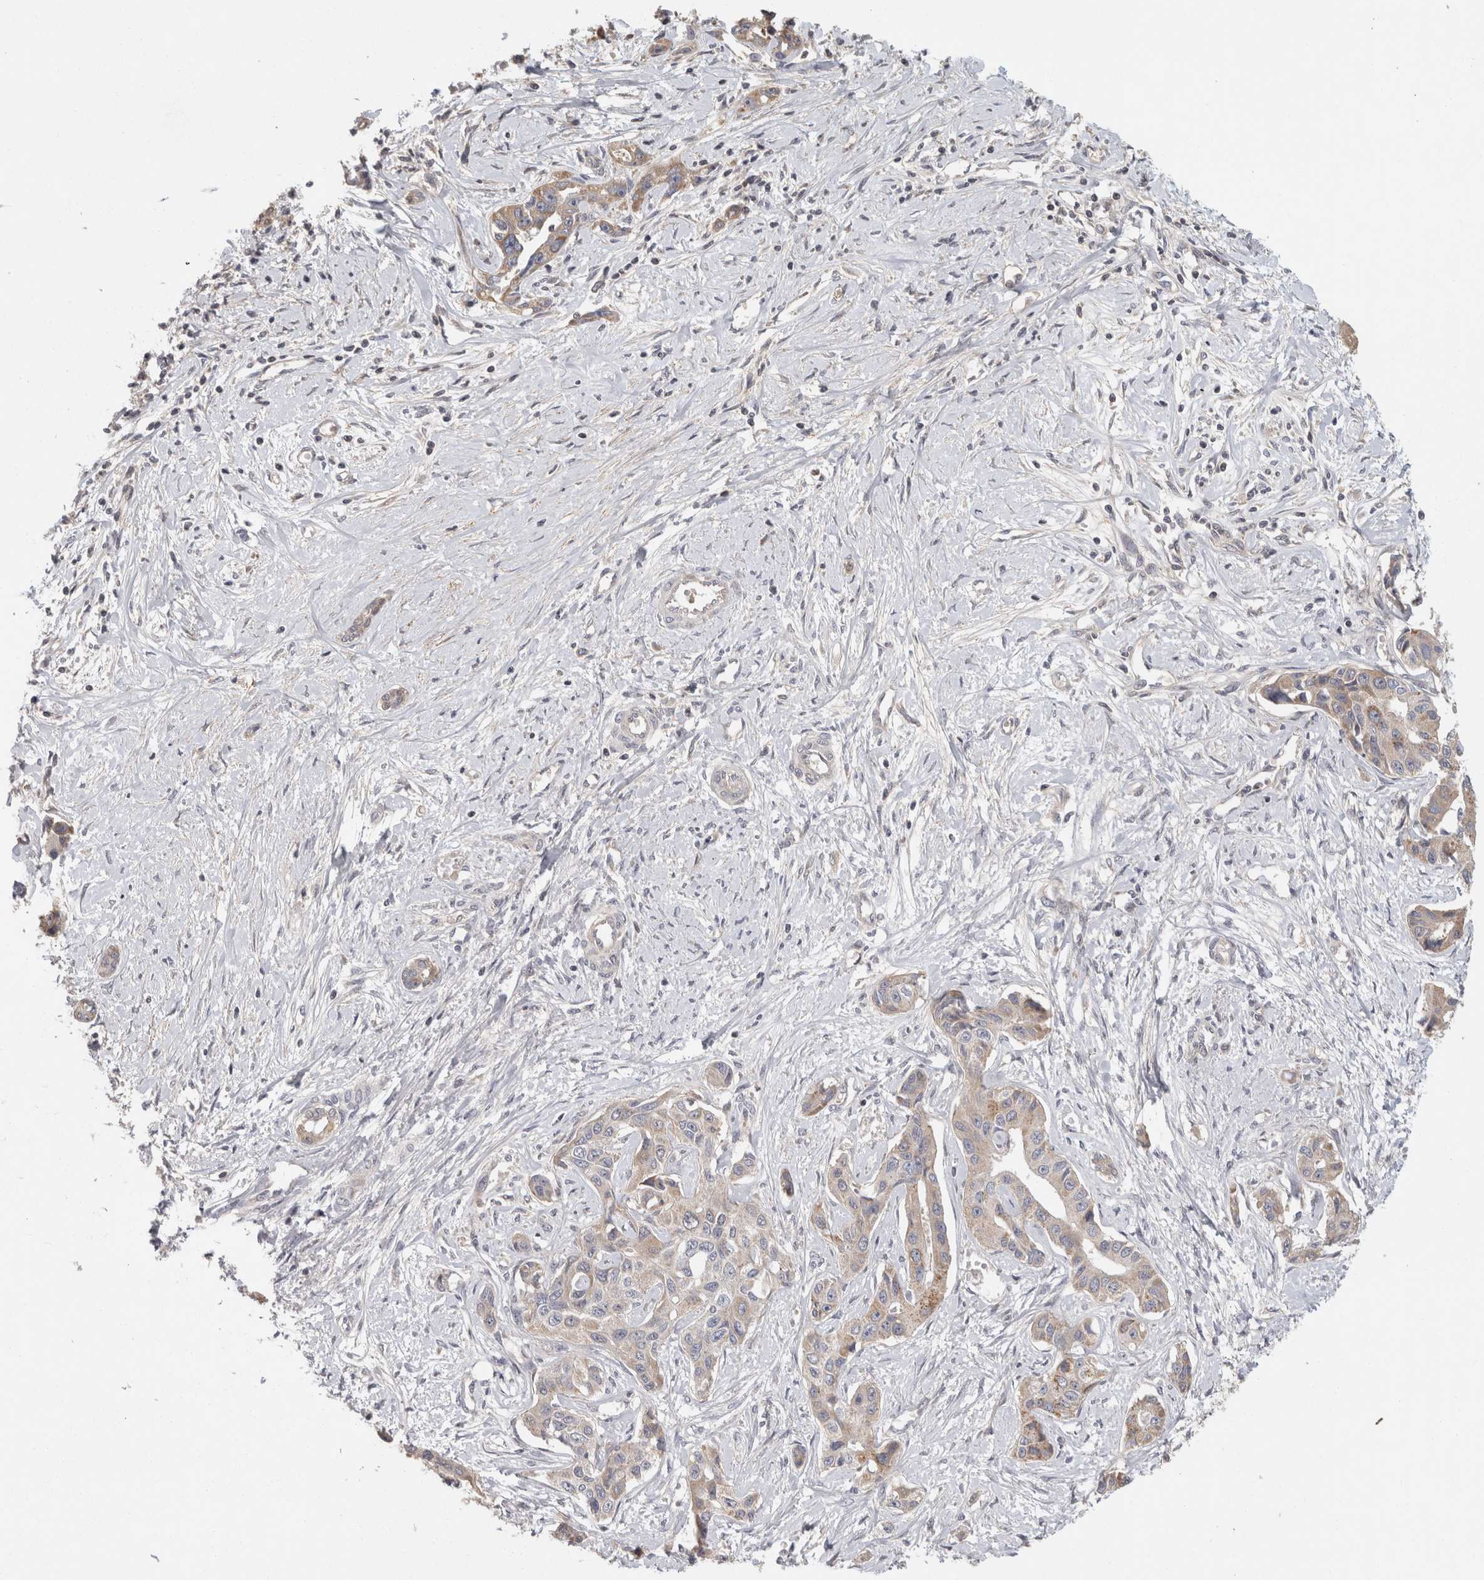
{"staining": {"intensity": "moderate", "quantity": "25%-75%", "location": "cytoplasmic/membranous"}, "tissue": "liver cancer", "cell_type": "Tumor cells", "image_type": "cancer", "snomed": [{"axis": "morphology", "description": "Cholangiocarcinoma"}, {"axis": "topography", "description": "Liver"}], "caption": "A brown stain highlights moderate cytoplasmic/membranous positivity of a protein in liver cancer tumor cells. Nuclei are stained in blue.", "gene": "ACAT2", "patient": {"sex": "male", "age": 59}}